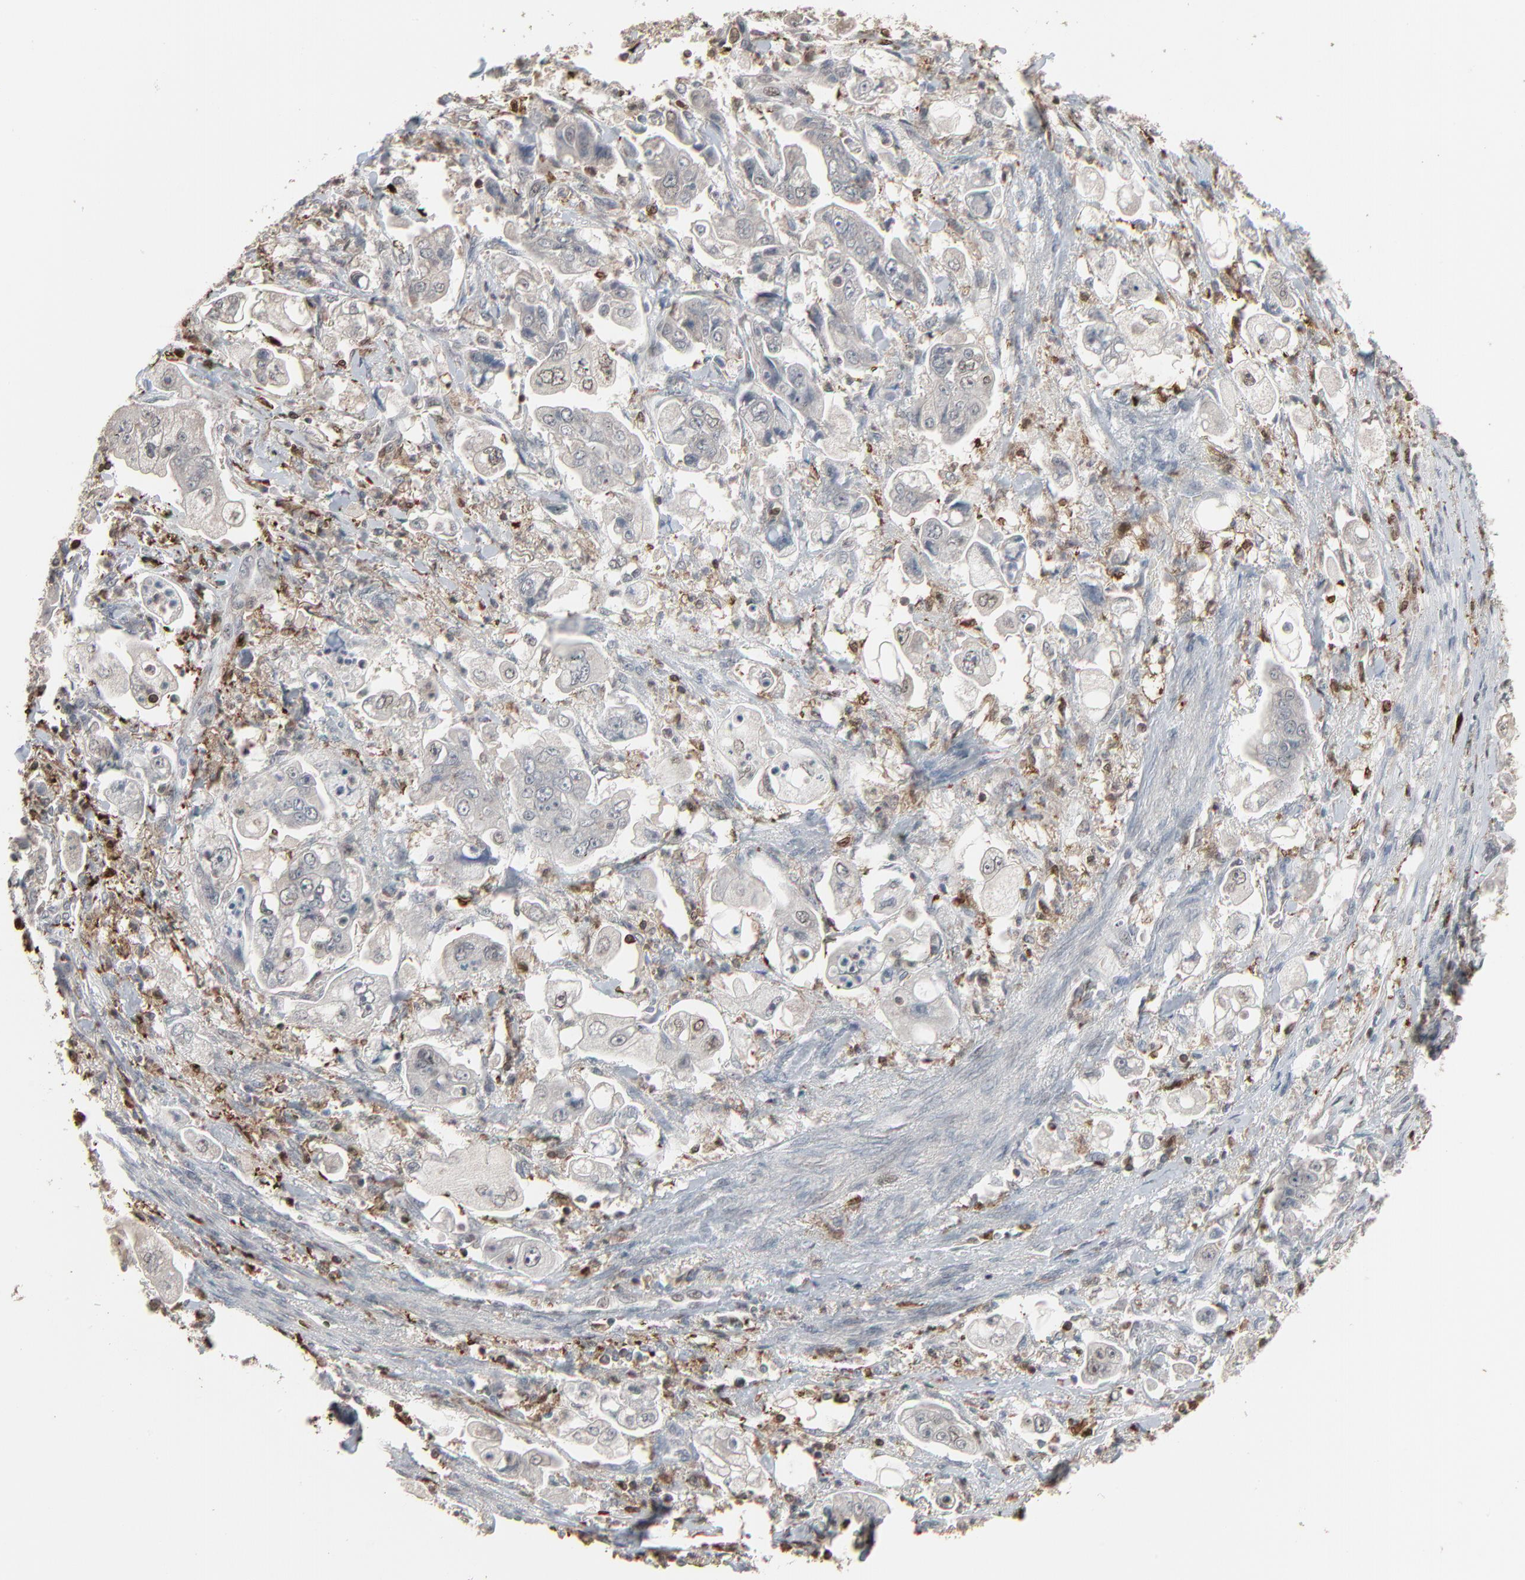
{"staining": {"intensity": "negative", "quantity": "none", "location": "none"}, "tissue": "stomach cancer", "cell_type": "Tumor cells", "image_type": "cancer", "snomed": [{"axis": "morphology", "description": "Adenocarcinoma, NOS"}, {"axis": "topography", "description": "Stomach"}], "caption": "Stomach cancer was stained to show a protein in brown. There is no significant expression in tumor cells.", "gene": "DOCK8", "patient": {"sex": "male", "age": 62}}